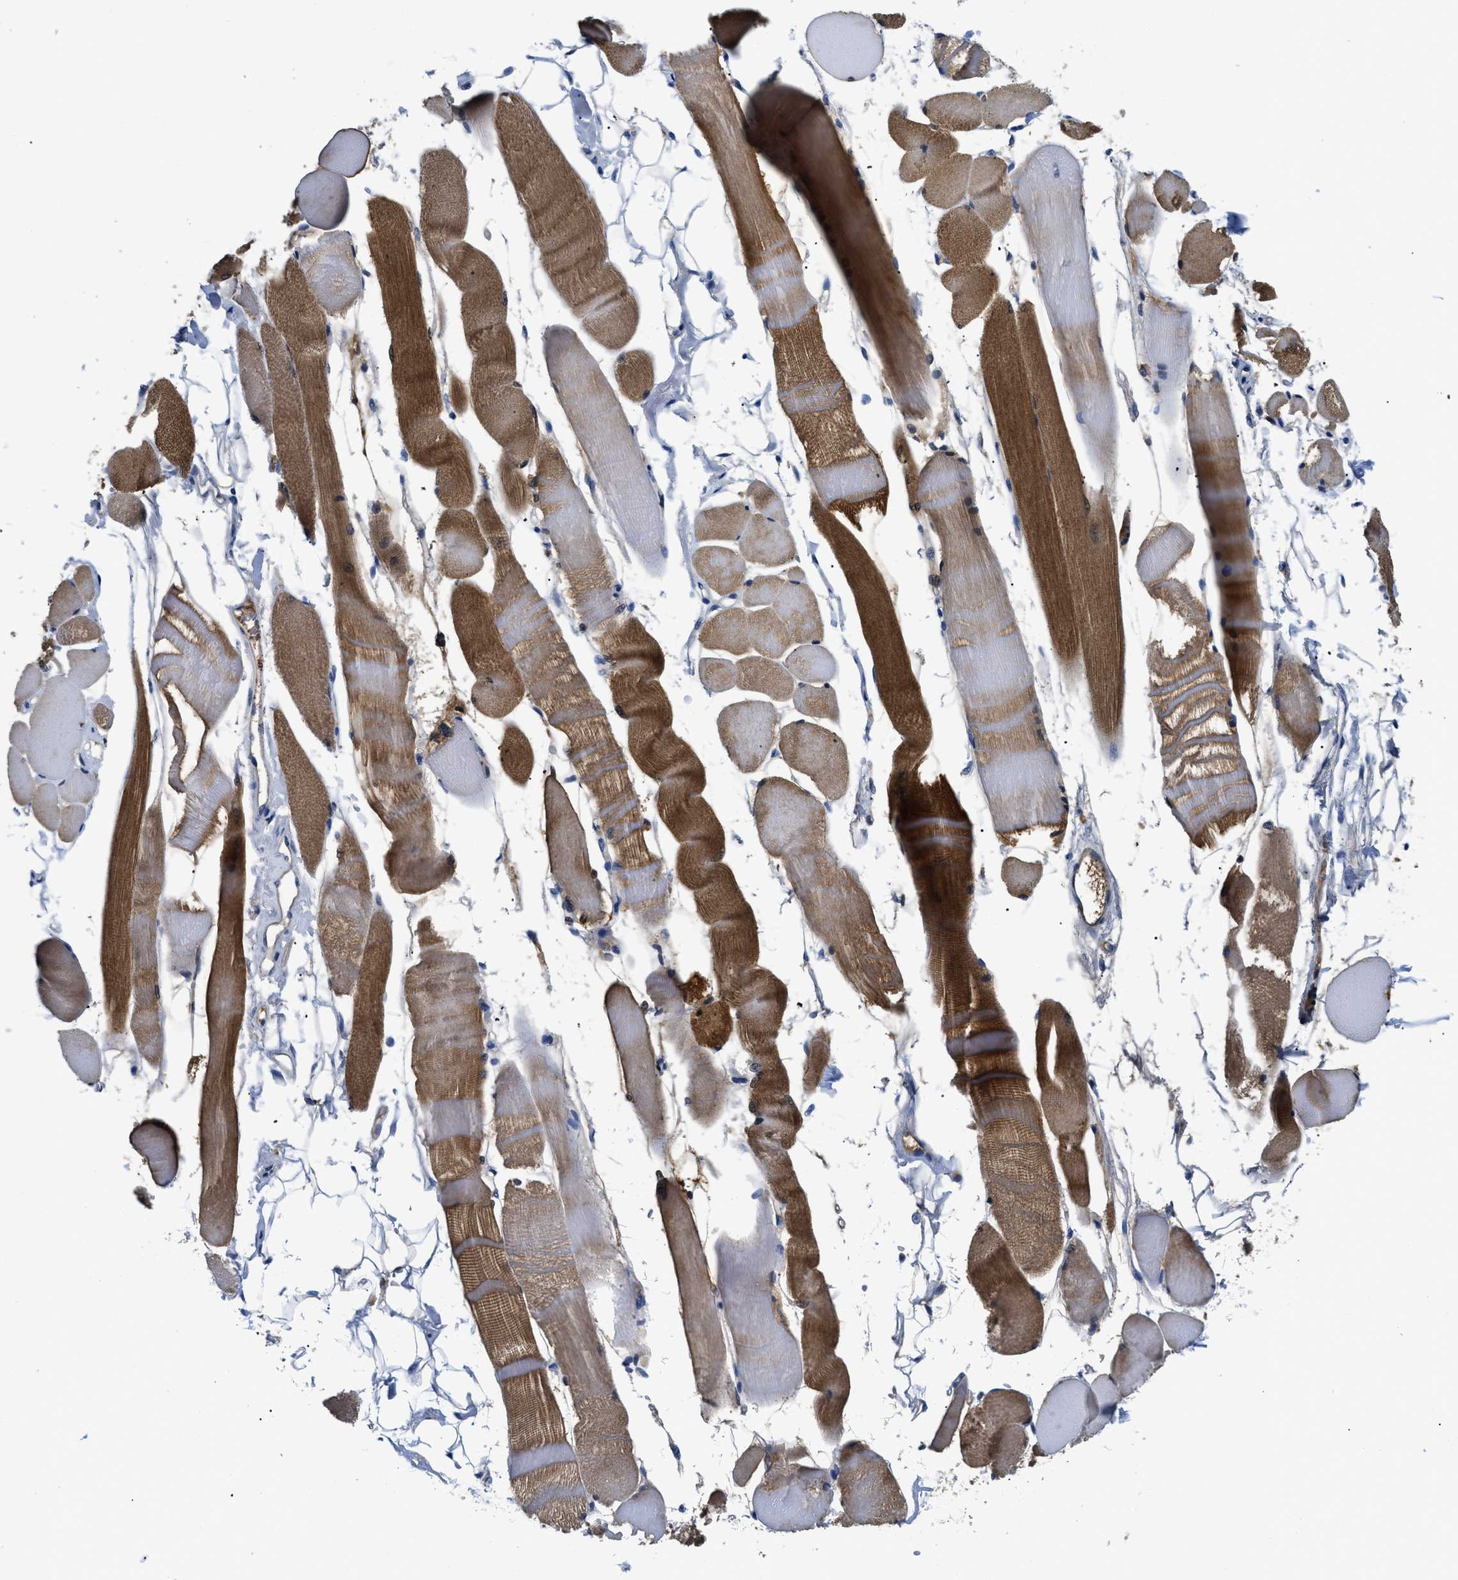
{"staining": {"intensity": "moderate", "quantity": ">75%", "location": "cytoplasmic/membranous,nuclear"}, "tissue": "skeletal muscle", "cell_type": "Myocytes", "image_type": "normal", "snomed": [{"axis": "morphology", "description": "Normal tissue, NOS"}, {"axis": "topography", "description": "Skeletal muscle"}, {"axis": "topography", "description": "Peripheral nerve tissue"}], "caption": "Protein expression analysis of unremarkable human skeletal muscle reveals moderate cytoplasmic/membranous,nuclear positivity in about >75% of myocytes. (Stains: DAB (3,3'-diaminobenzidine) in brown, nuclei in blue, Microscopy: brightfield microscopy at high magnification).", "gene": "APOBEC2", "patient": {"sex": "female", "age": 84}}